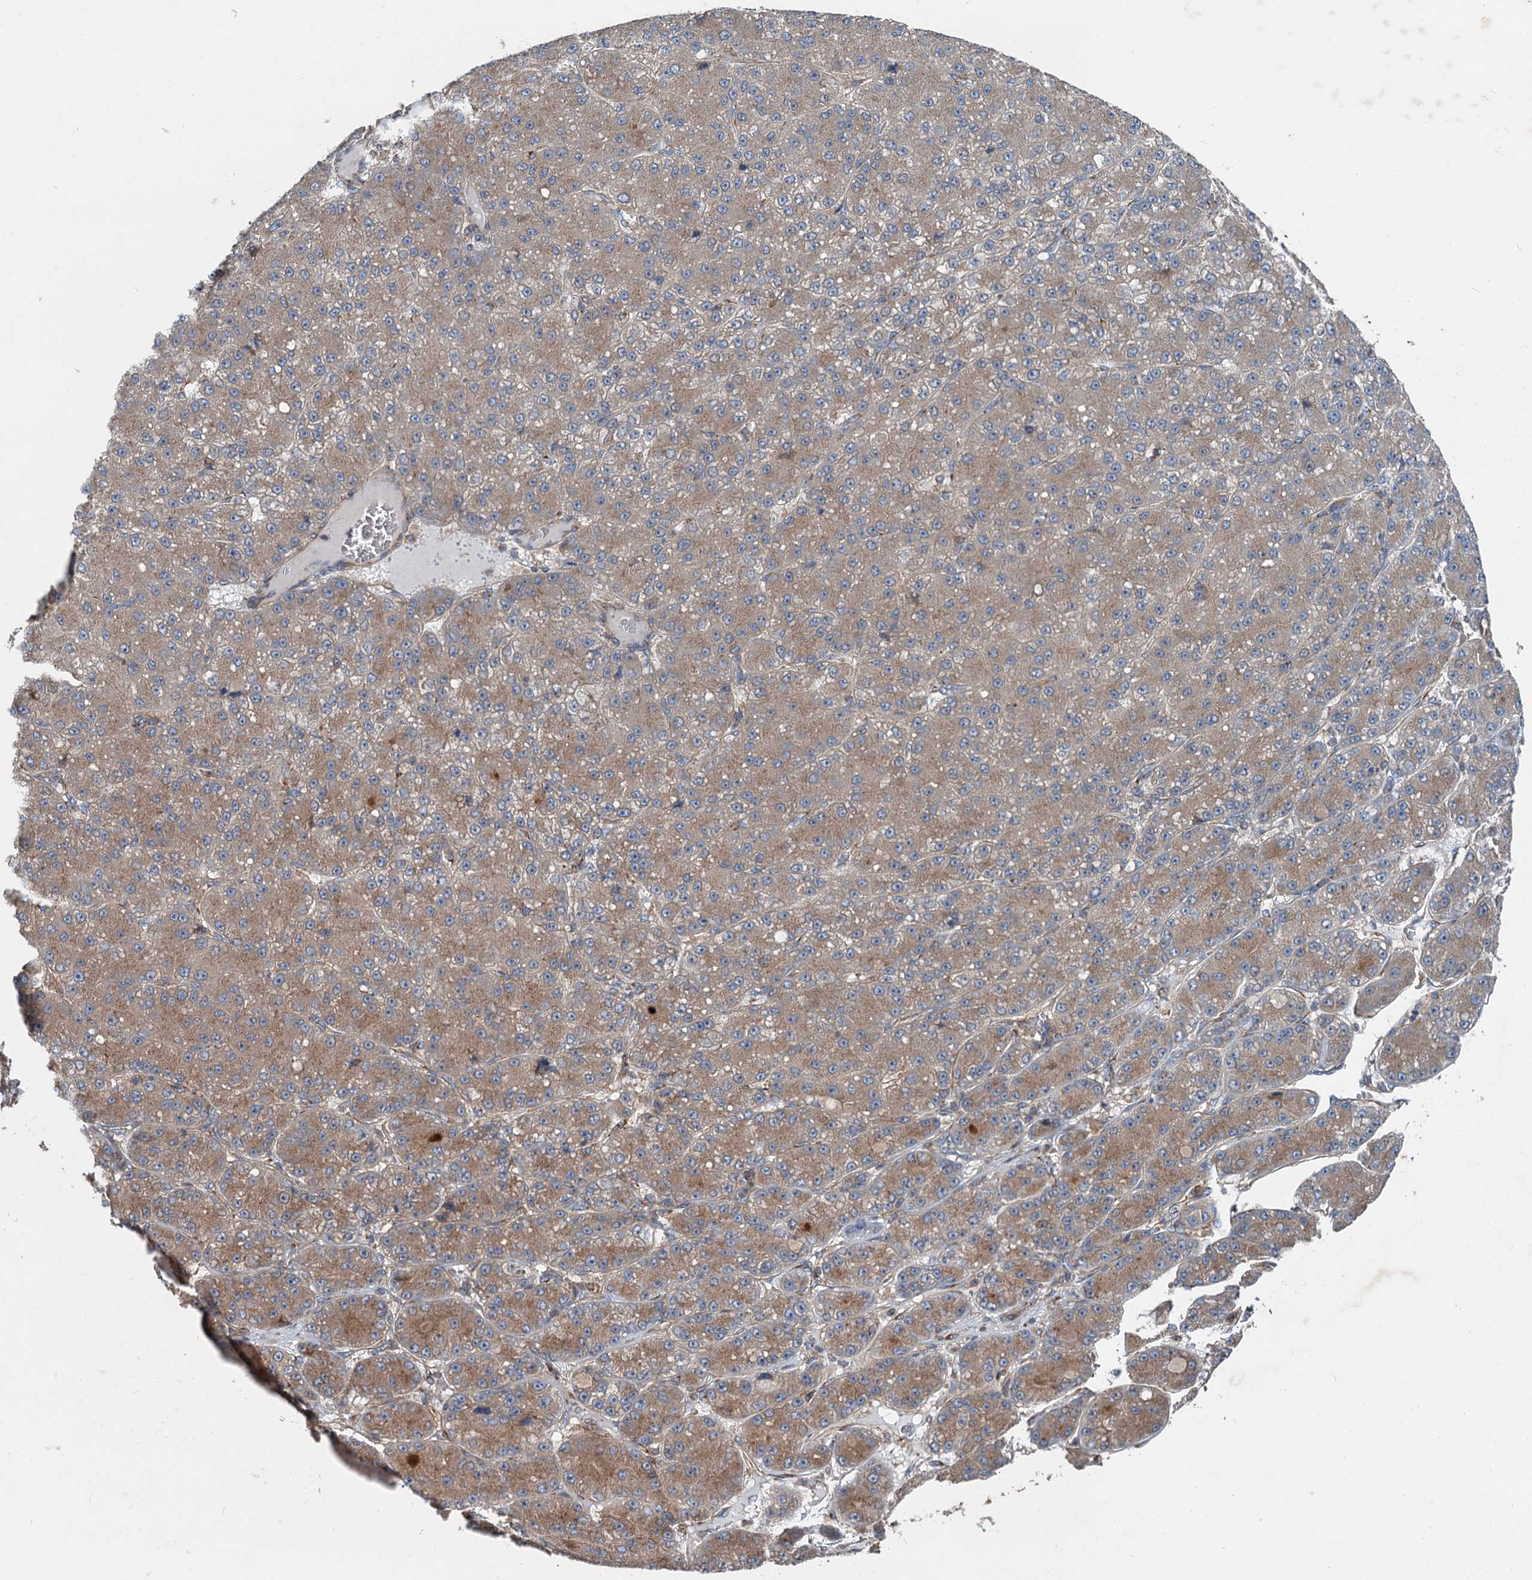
{"staining": {"intensity": "moderate", "quantity": ">75%", "location": "cytoplasmic/membranous"}, "tissue": "liver cancer", "cell_type": "Tumor cells", "image_type": "cancer", "snomed": [{"axis": "morphology", "description": "Carcinoma, Hepatocellular, NOS"}, {"axis": "topography", "description": "Liver"}], "caption": "Hepatocellular carcinoma (liver) was stained to show a protein in brown. There is medium levels of moderate cytoplasmic/membranous expression in about >75% of tumor cells.", "gene": "ANKRD26", "patient": {"sex": "male", "age": 67}}